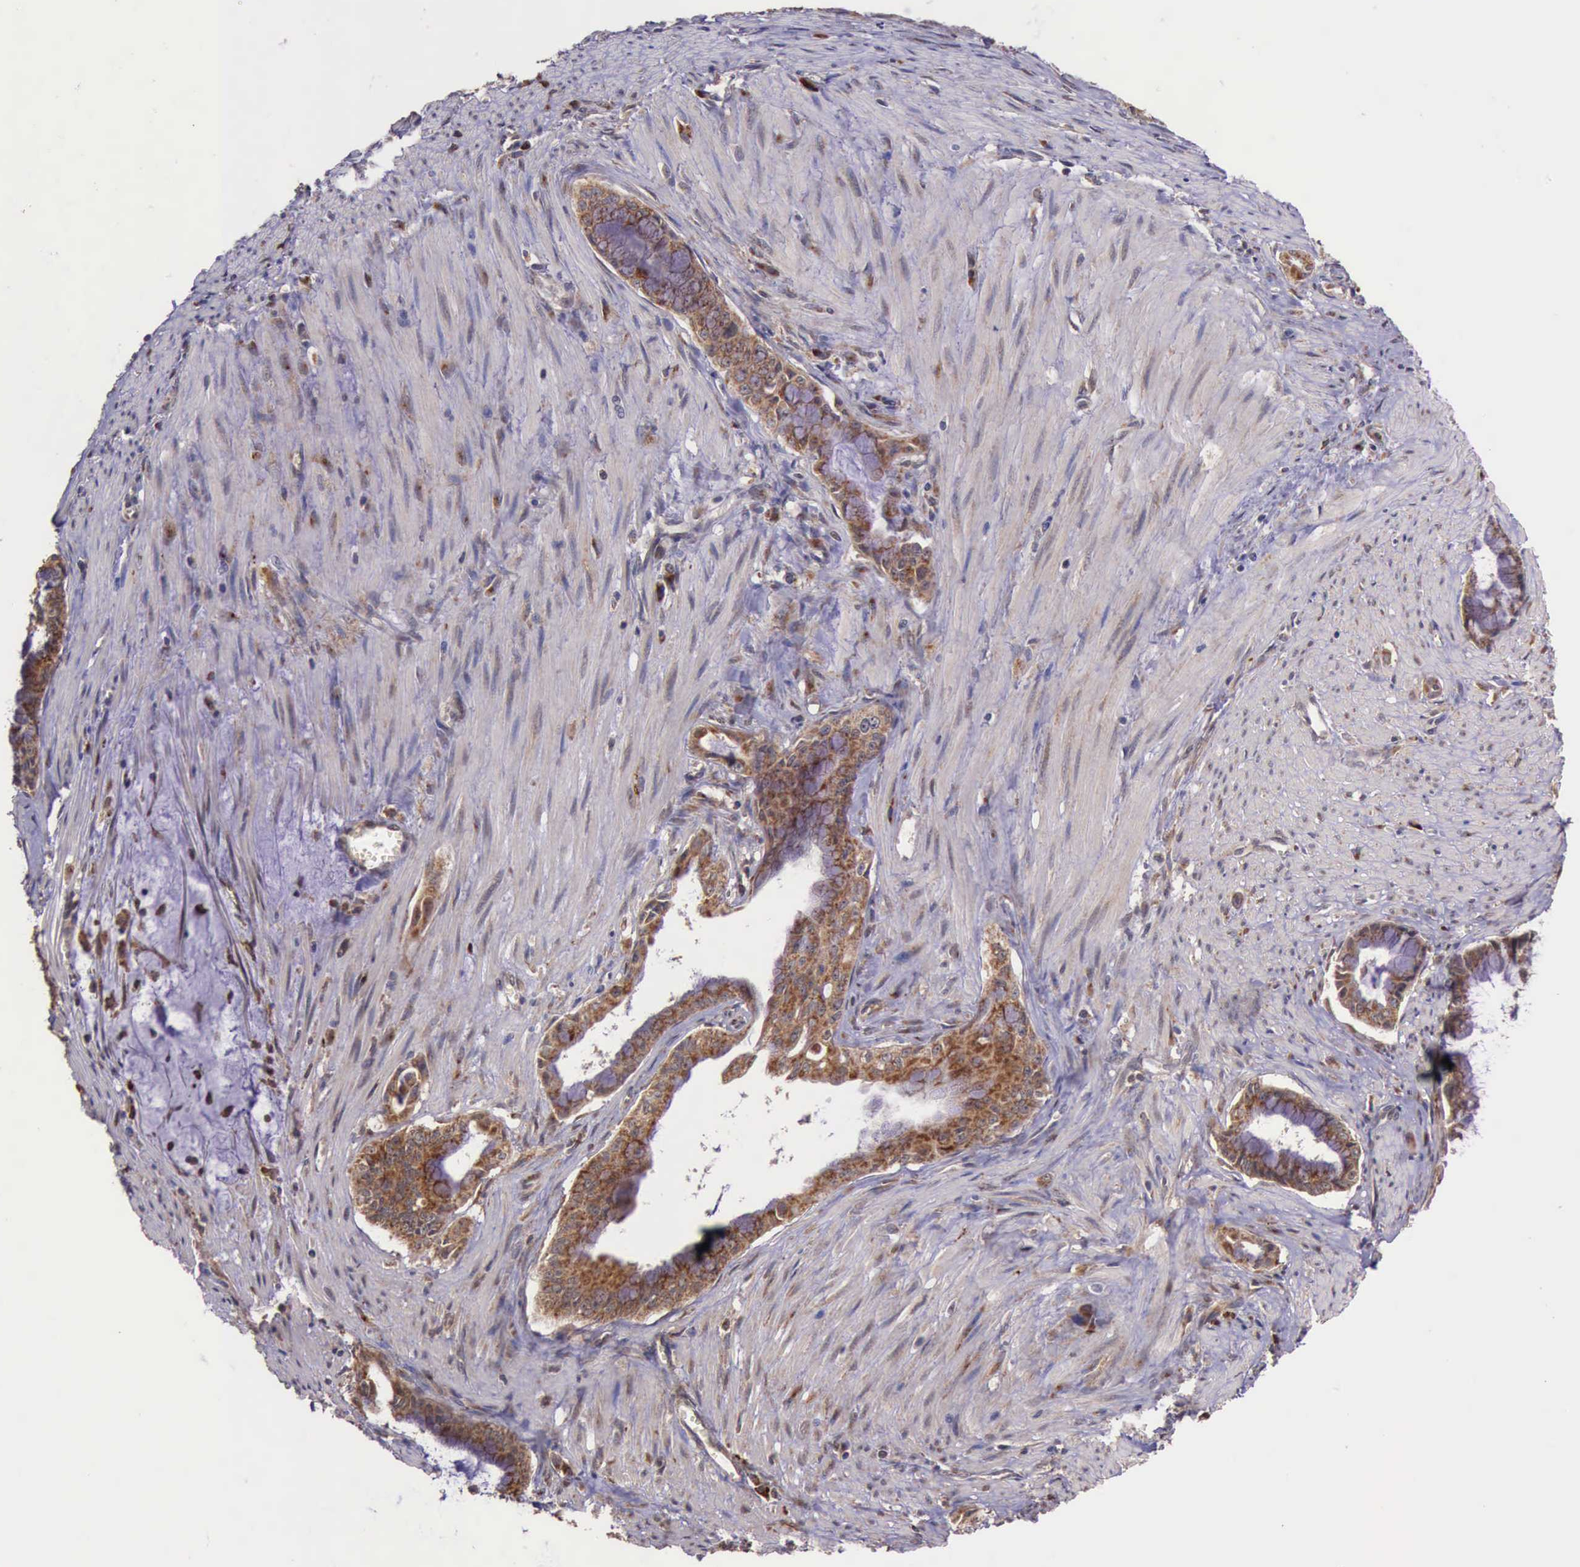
{"staining": {"intensity": "moderate", "quantity": "25%-75%", "location": "cytoplasmic/membranous"}, "tissue": "pancreatic cancer", "cell_type": "Tumor cells", "image_type": "cancer", "snomed": [{"axis": "morphology", "description": "Adenocarcinoma, NOS"}, {"axis": "topography", "description": "Pancreas"}], "caption": "Immunohistochemical staining of pancreatic cancer displays medium levels of moderate cytoplasmic/membranous expression in about 25%-75% of tumor cells.", "gene": "ARMCX3", "patient": {"sex": "male", "age": 59}}